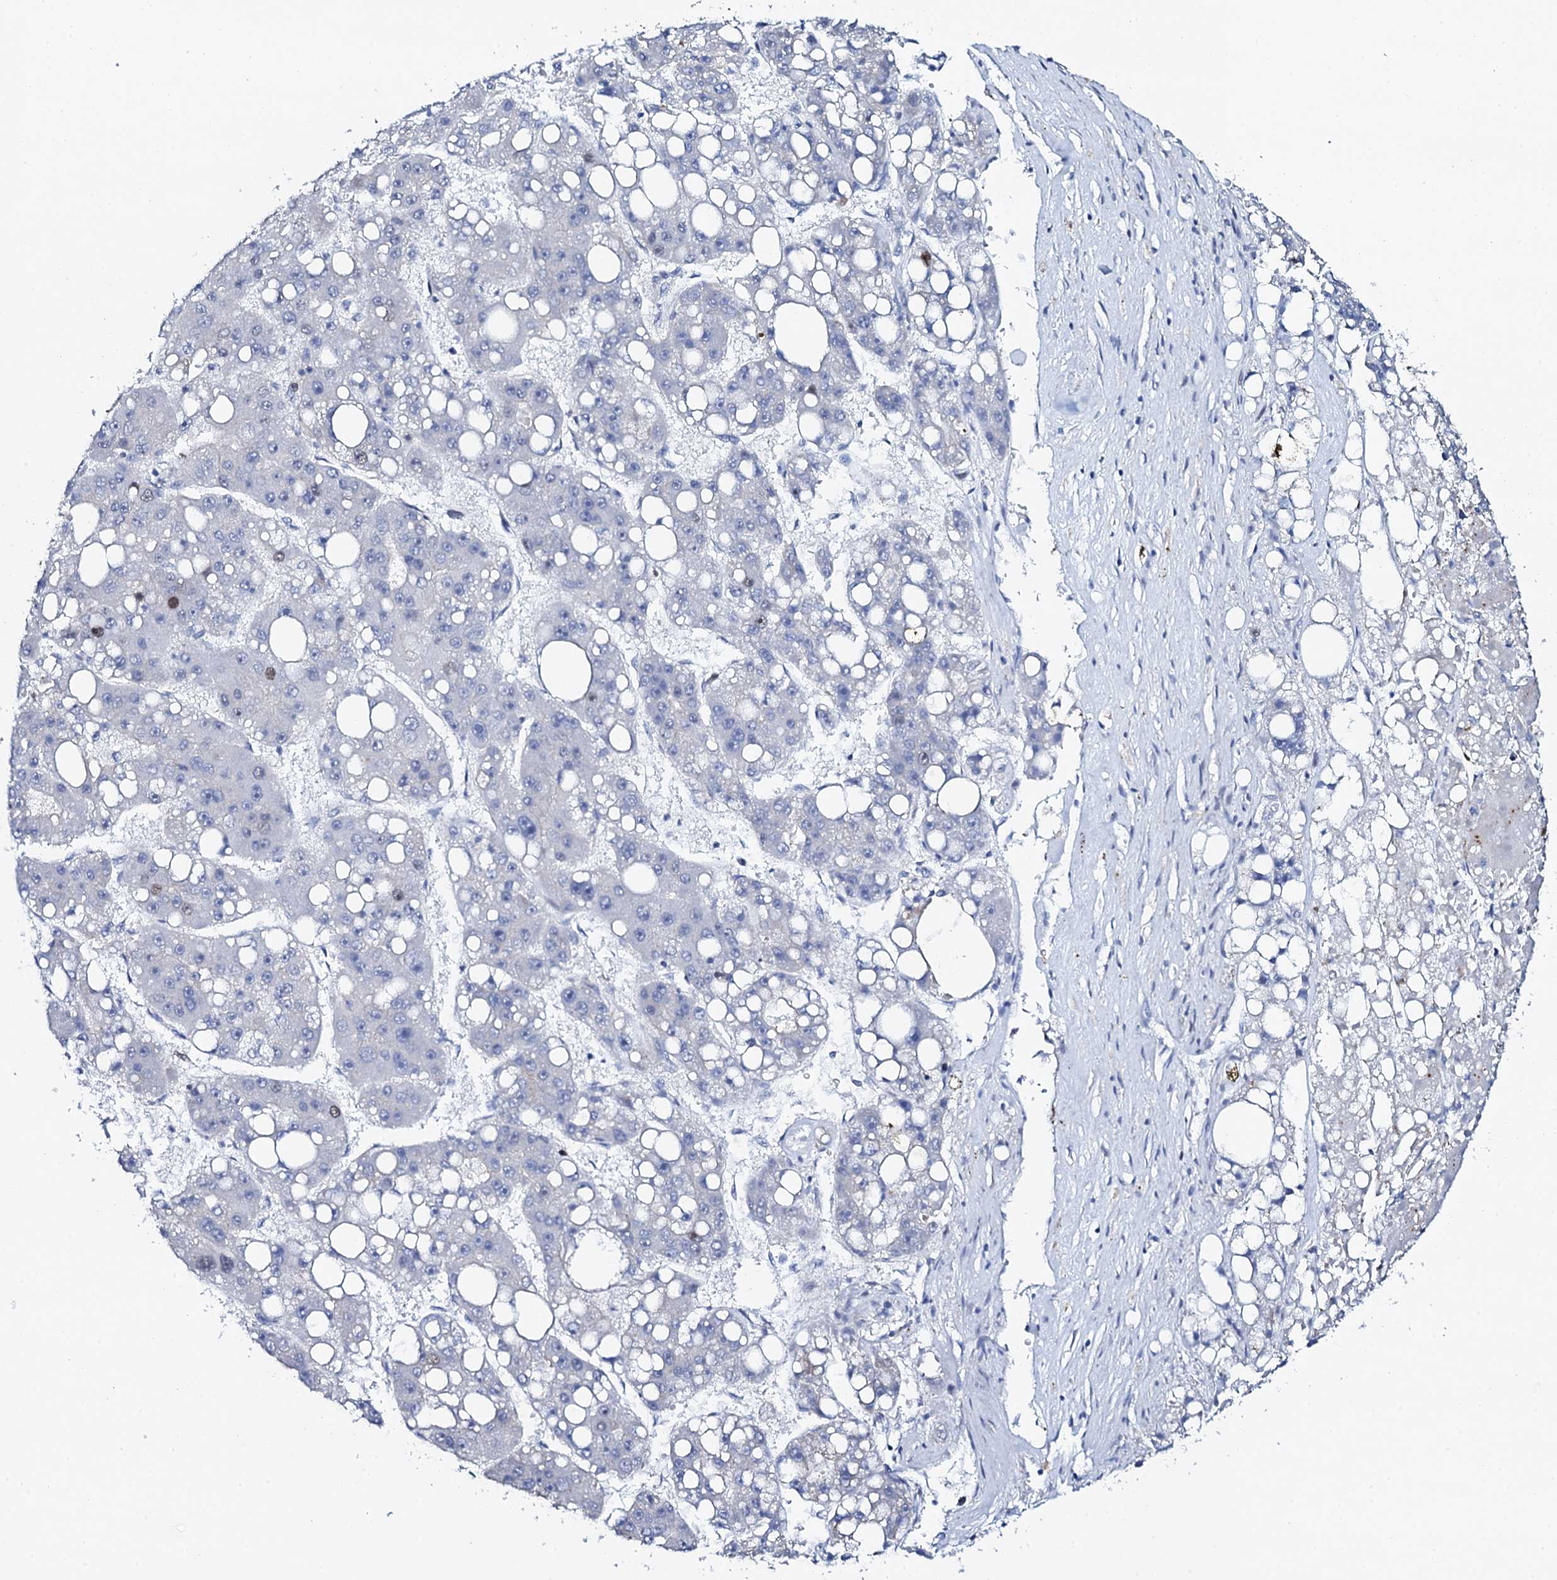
{"staining": {"intensity": "negative", "quantity": "none", "location": "none"}, "tissue": "liver cancer", "cell_type": "Tumor cells", "image_type": "cancer", "snomed": [{"axis": "morphology", "description": "Carcinoma, Hepatocellular, NOS"}, {"axis": "topography", "description": "Liver"}], "caption": "High power microscopy photomicrograph of an IHC image of hepatocellular carcinoma (liver), revealing no significant staining in tumor cells.", "gene": "NUDT13", "patient": {"sex": "female", "age": 61}}